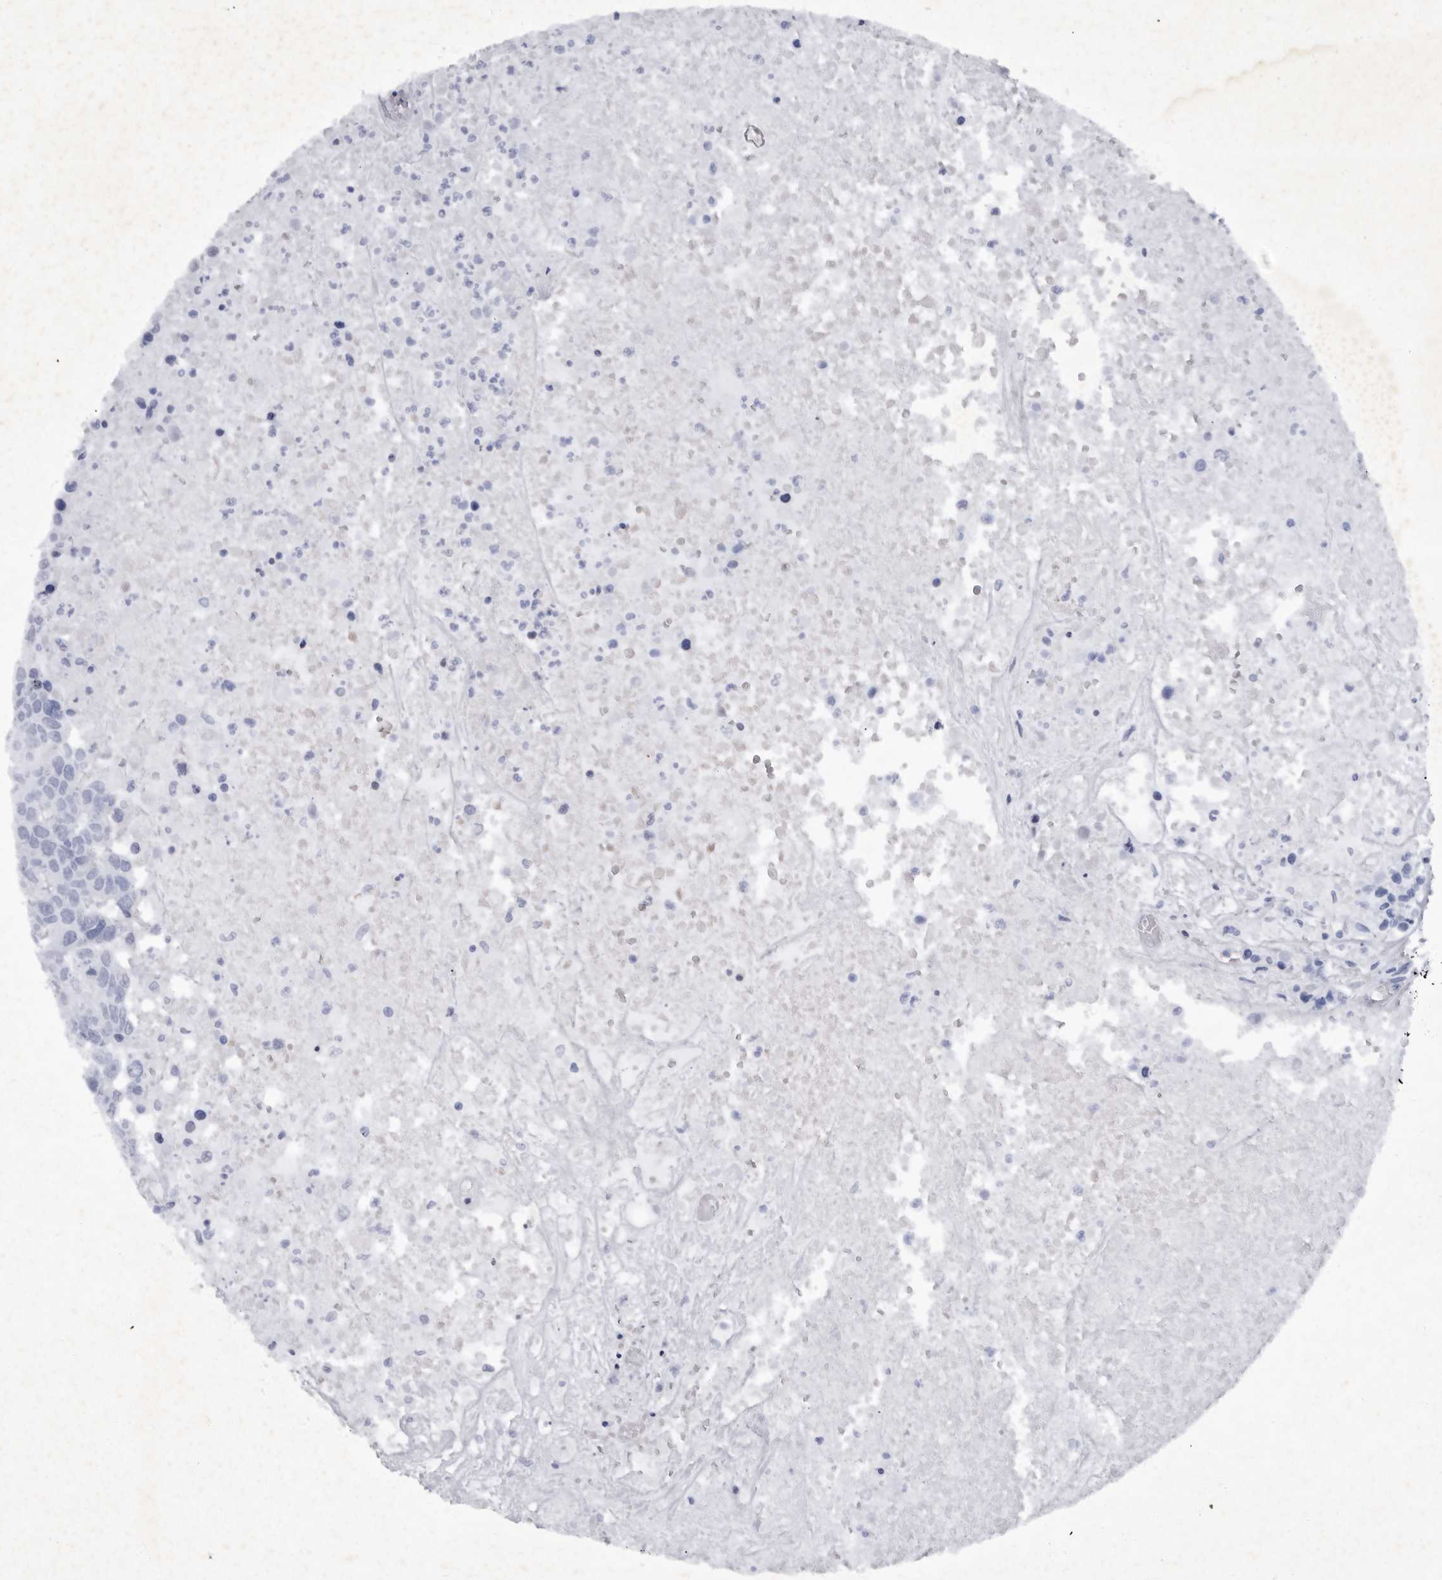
{"staining": {"intensity": "negative", "quantity": "none", "location": "none"}, "tissue": "head and neck cancer", "cell_type": "Tumor cells", "image_type": "cancer", "snomed": [{"axis": "morphology", "description": "Squamous cell carcinoma, NOS"}, {"axis": "topography", "description": "Head-Neck"}], "caption": "Tumor cells are negative for protein expression in human head and neck cancer (squamous cell carcinoma). (Brightfield microscopy of DAB (3,3'-diaminobenzidine) immunohistochemistry (IHC) at high magnification).", "gene": "ABL1", "patient": {"sex": "male", "age": 66}}